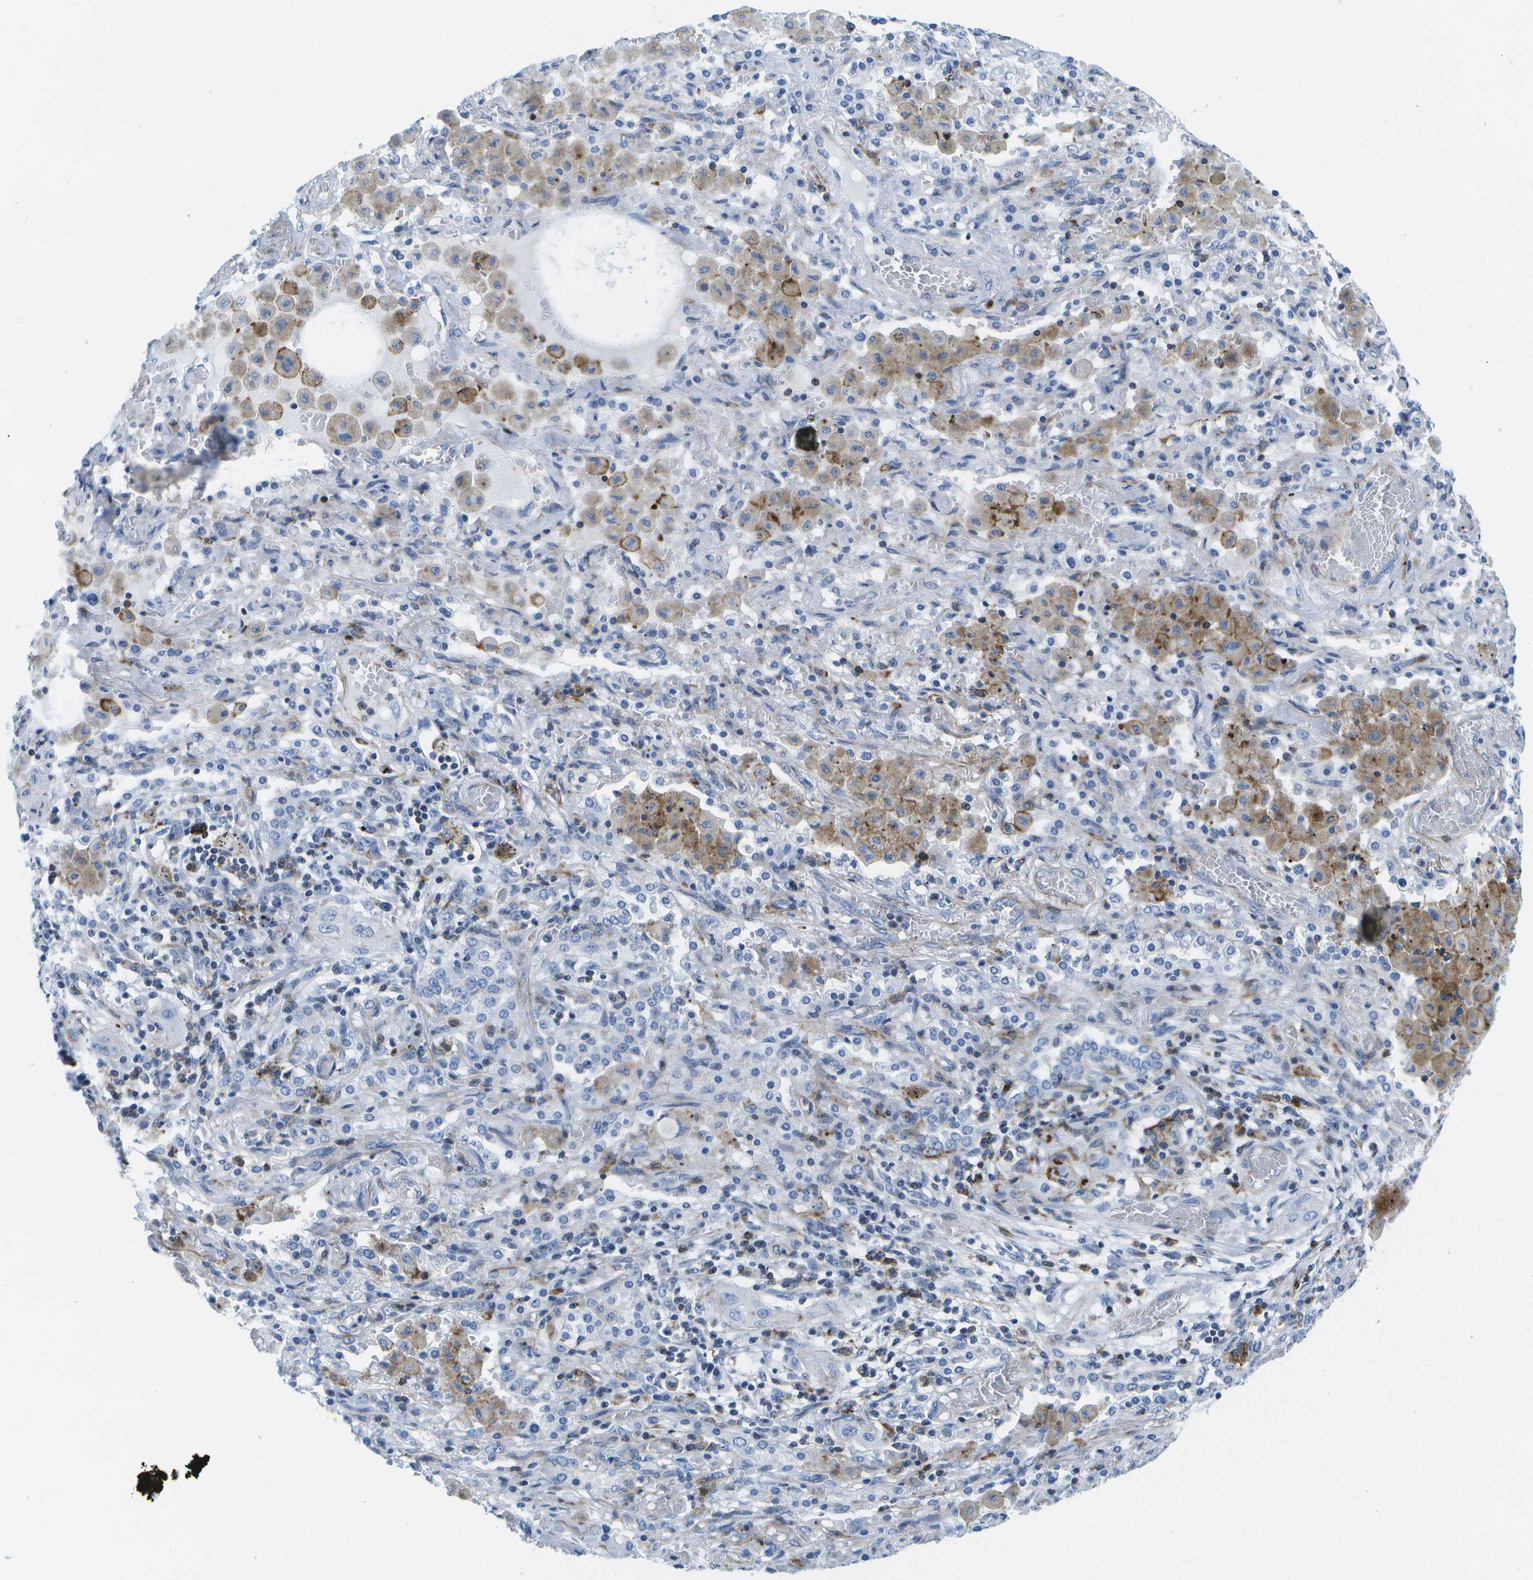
{"staining": {"intensity": "negative", "quantity": "none", "location": "none"}, "tissue": "lung cancer", "cell_type": "Tumor cells", "image_type": "cancer", "snomed": [{"axis": "morphology", "description": "Squamous cell carcinoma, NOS"}, {"axis": "topography", "description": "Lung"}], "caption": "Lung cancer (squamous cell carcinoma) was stained to show a protein in brown. There is no significant staining in tumor cells.", "gene": "ADGRG6", "patient": {"sex": "female", "age": 47}}